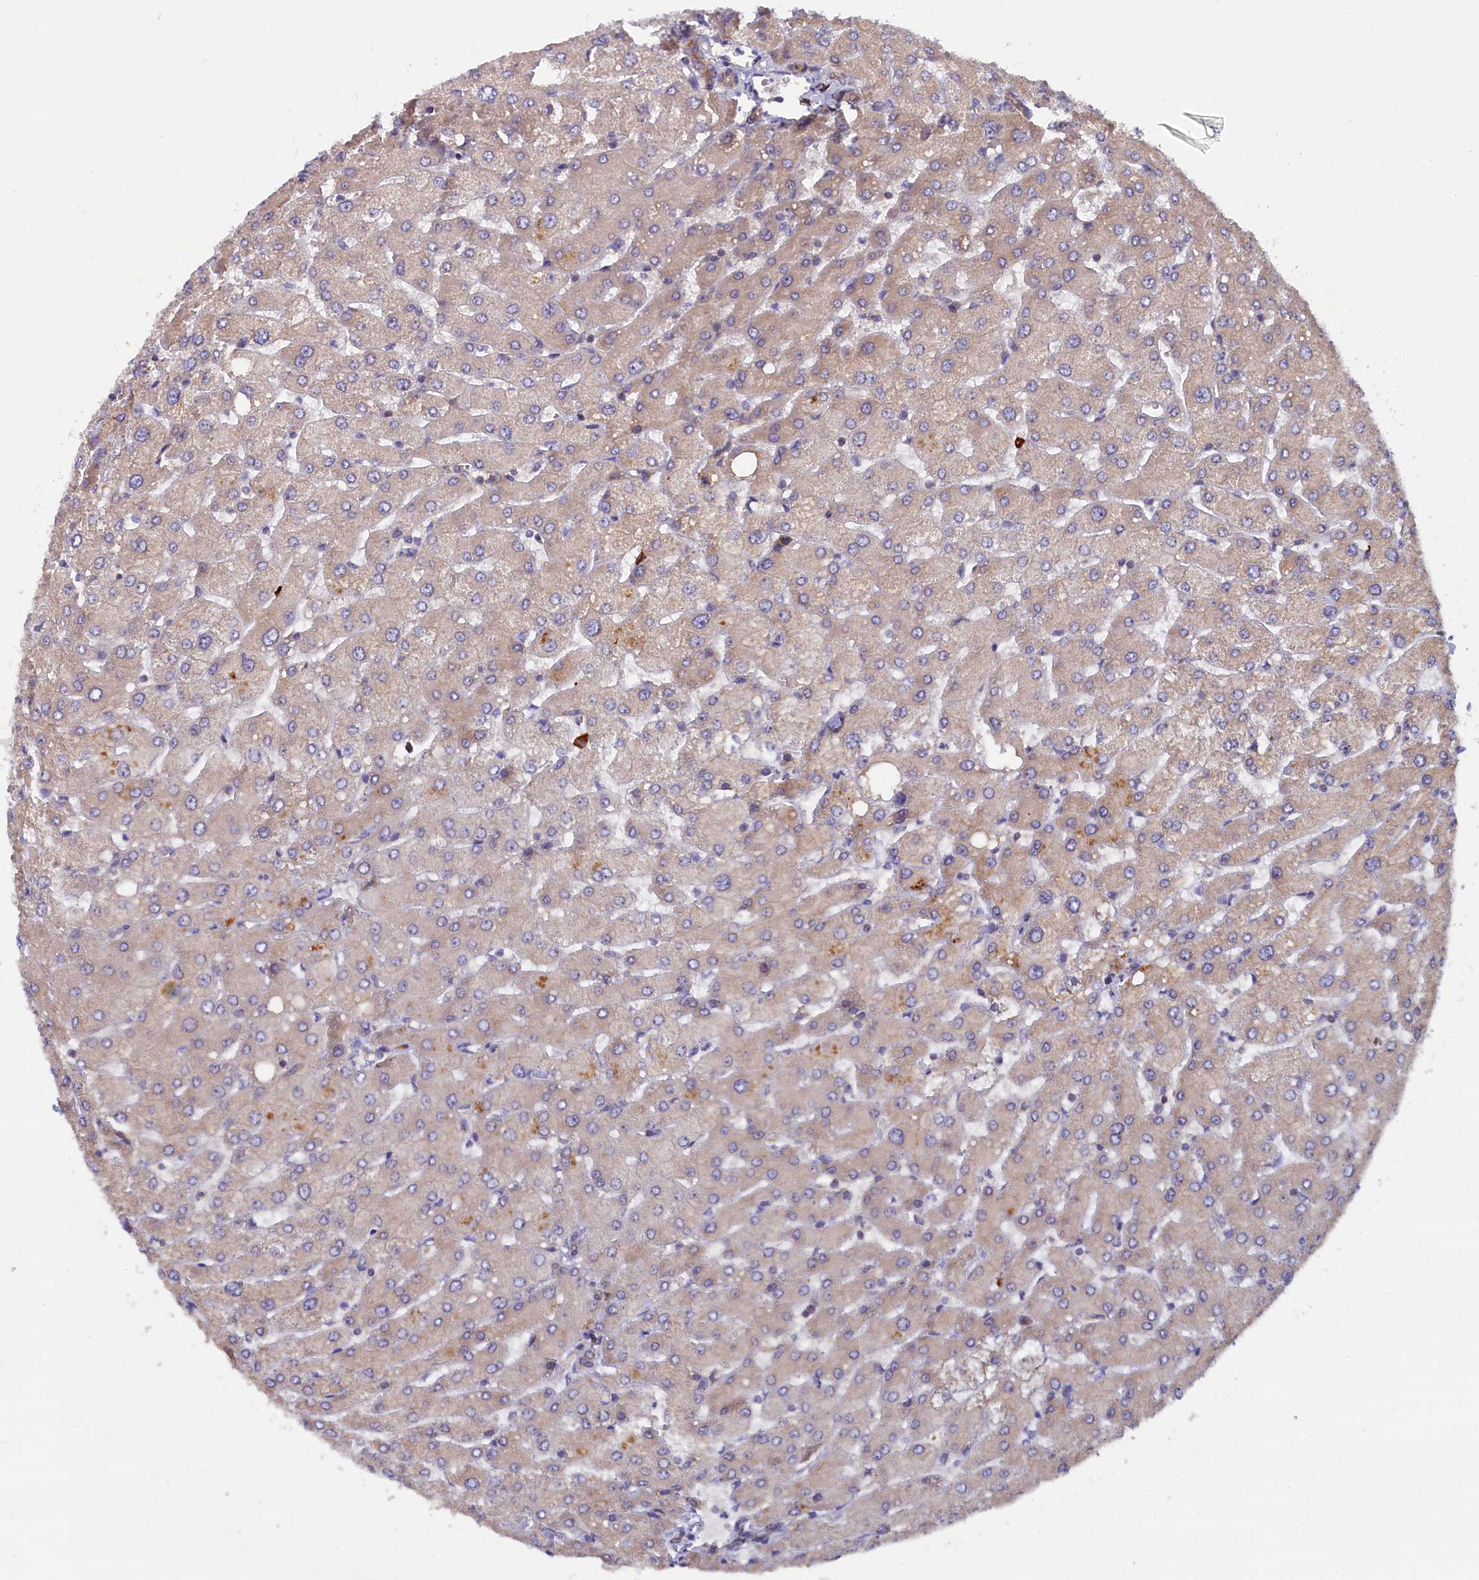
{"staining": {"intensity": "negative", "quantity": "none", "location": "none"}, "tissue": "liver", "cell_type": "Cholangiocytes", "image_type": "normal", "snomed": [{"axis": "morphology", "description": "Normal tissue, NOS"}, {"axis": "topography", "description": "Liver"}], "caption": "A histopathology image of human liver is negative for staining in cholangiocytes. (DAB IHC, high magnification).", "gene": "JPT2", "patient": {"sex": "male", "age": 55}}